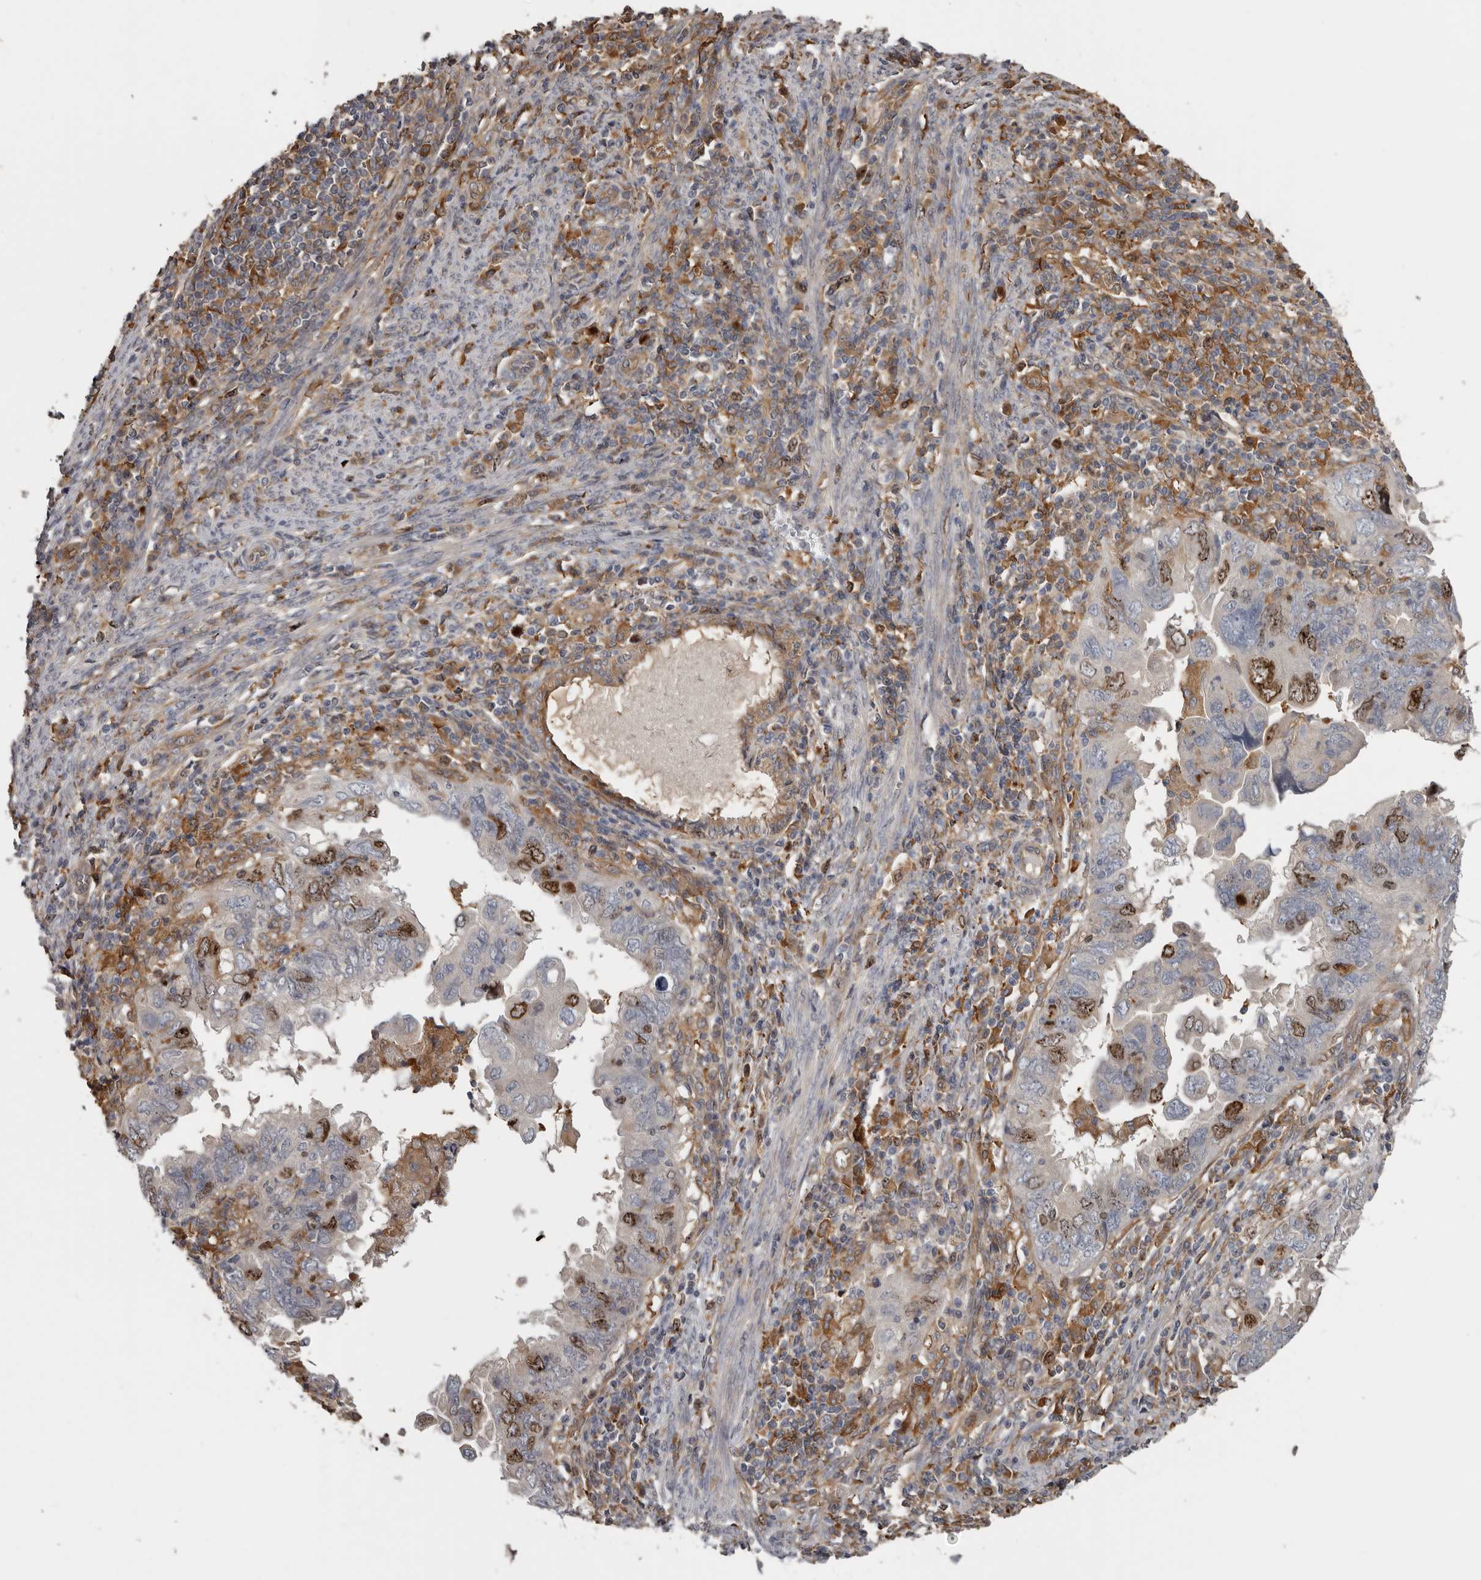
{"staining": {"intensity": "strong", "quantity": "25%-75%", "location": "nuclear"}, "tissue": "endometrial cancer", "cell_type": "Tumor cells", "image_type": "cancer", "snomed": [{"axis": "morphology", "description": "Adenocarcinoma, NOS"}, {"axis": "topography", "description": "Uterus"}], "caption": "Adenocarcinoma (endometrial) stained for a protein demonstrates strong nuclear positivity in tumor cells.", "gene": "CDCA8", "patient": {"sex": "female", "age": 77}}